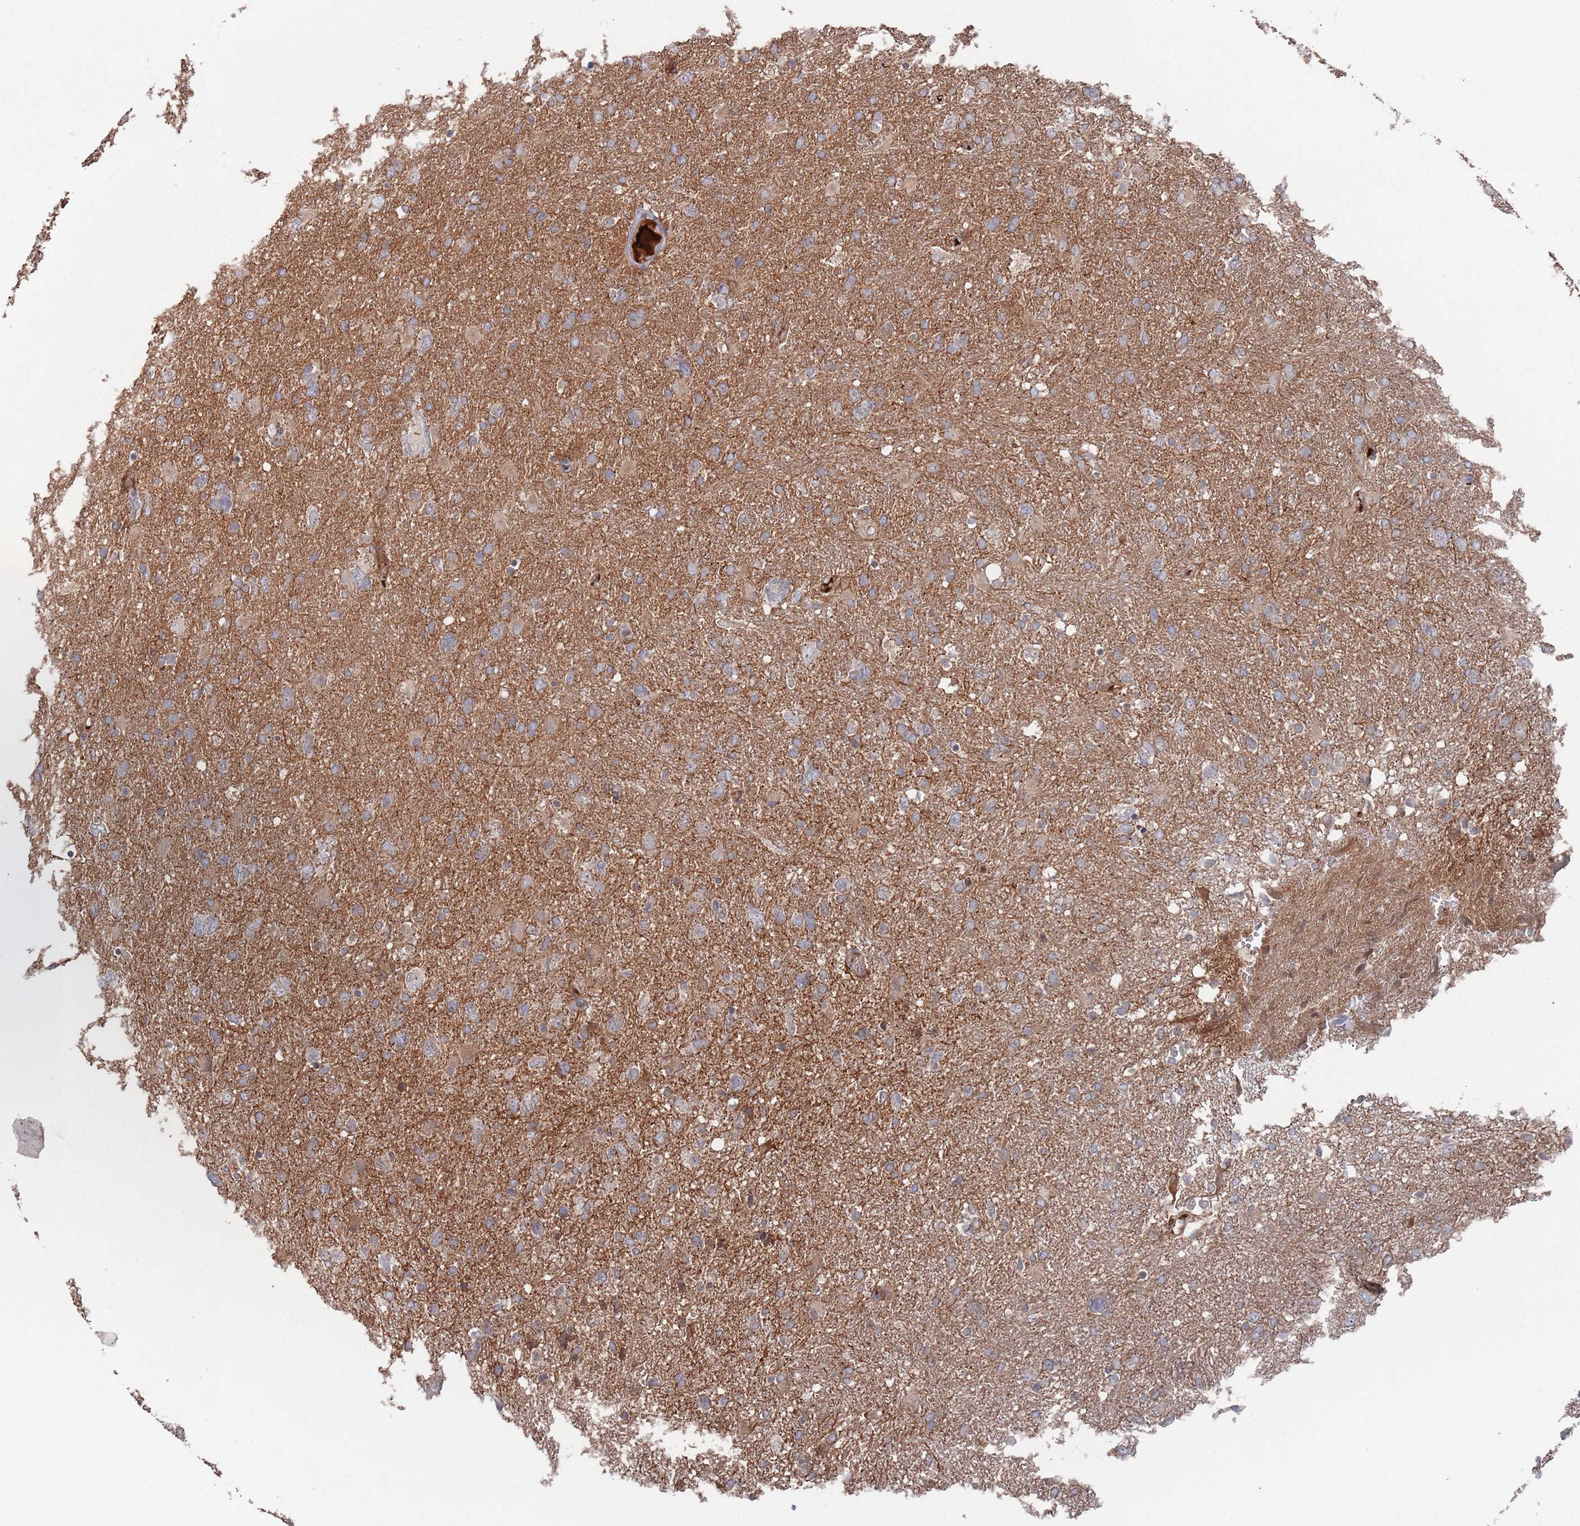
{"staining": {"intensity": "weak", "quantity": "<25%", "location": "cytoplasmic/membranous"}, "tissue": "glioma", "cell_type": "Tumor cells", "image_type": "cancer", "snomed": [{"axis": "morphology", "description": "Glioma, malignant, High grade"}, {"axis": "topography", "description": "Brain"}], "caption": "DAB (3,3'-diaminobenzidine) immunohistochemical staining of human glioma exhibits no significant staining in tumor cells. (Brightfield microscopy of DAB immunohistochemistry at high magnification).", "gene": "PLEKHA4", "patient": {"sex": "male", "age": 61}}